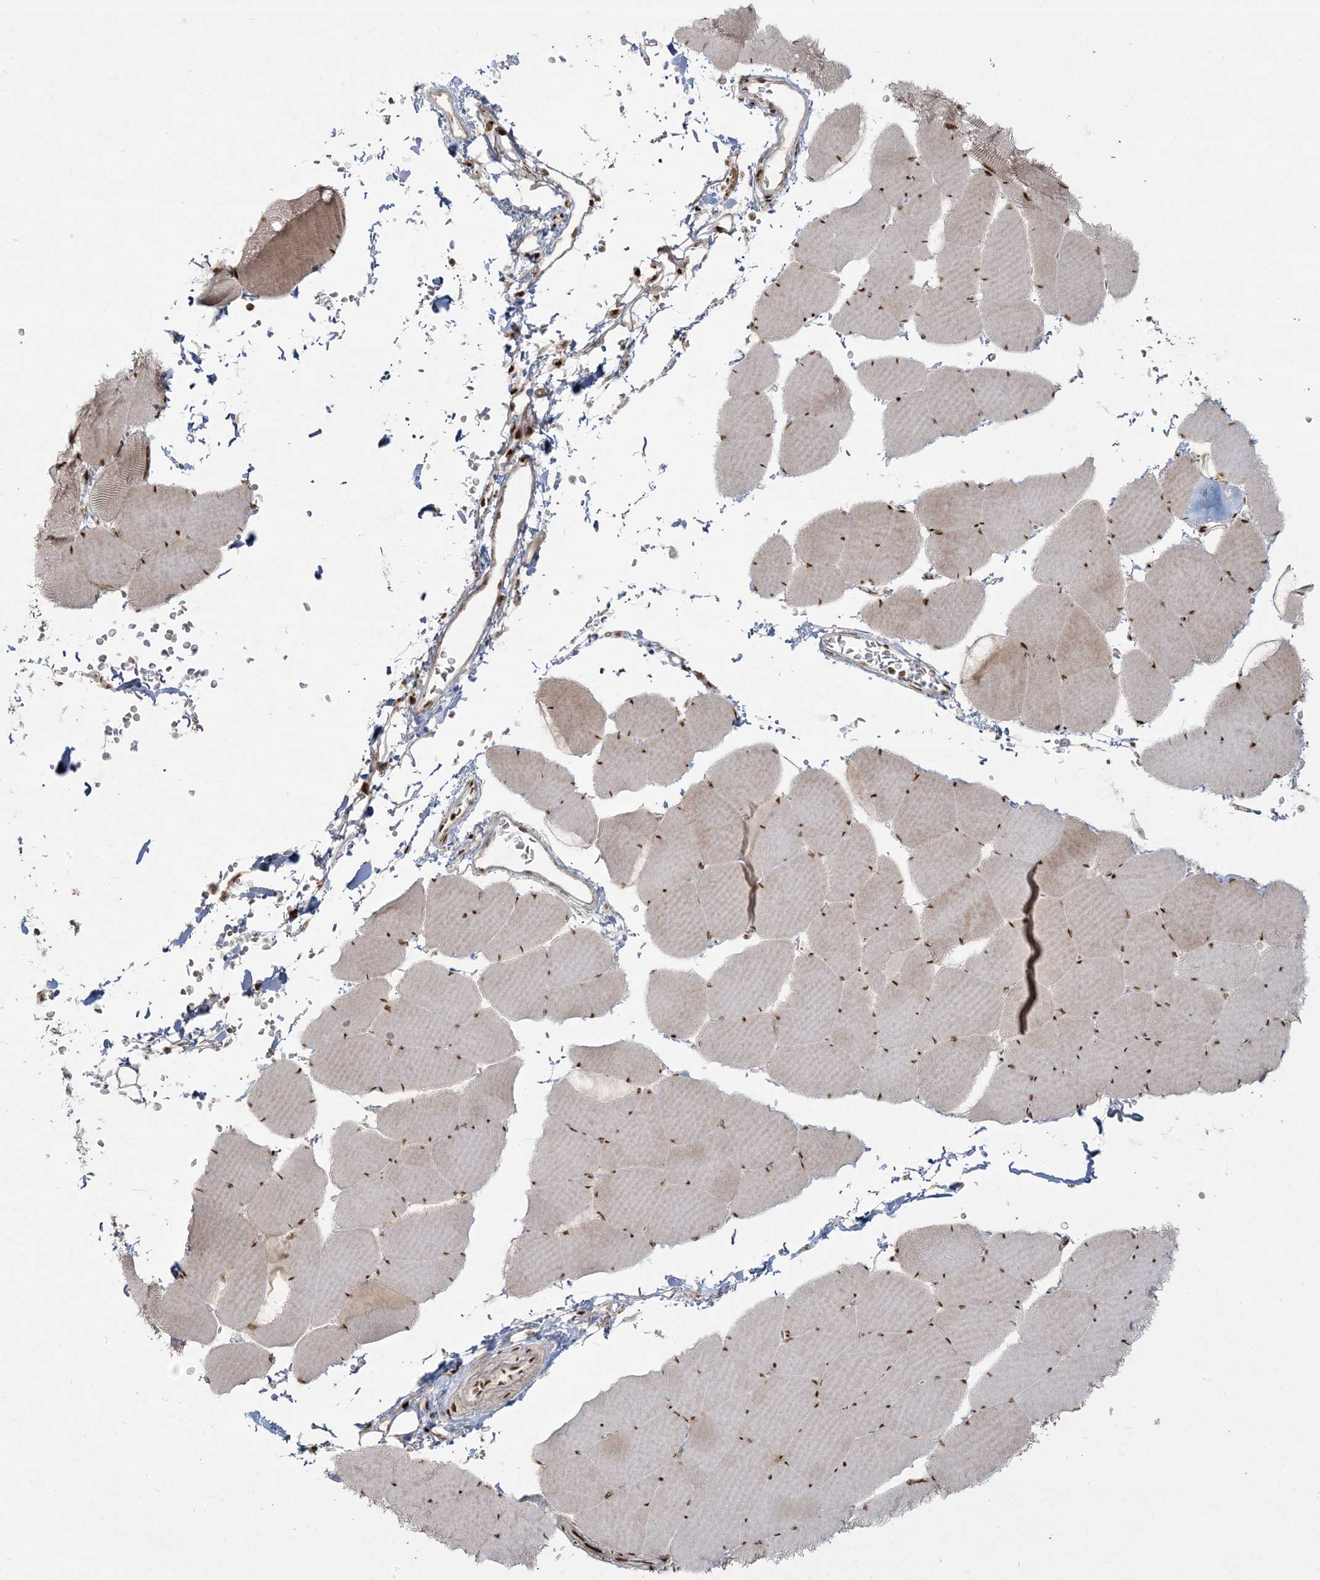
{"staining": {"intensity": "strong", "quantity": "25%-75%", "location": "cytoplasmic/membranous,nuclear"}, "tissue": "skeletal muscle", "cell_type": "Myocytes", "image_type": "normal", "snomed": [{"axis": "morphology", "description": "Normal tissue, NOS"}, {"axis": "topography", "description": "Skeletal muscle"}, {"axis": "topography", "description": "Head-Neck"}], "caption": "This image shows immunohistochemistry (IHC) staining of normal human skeletal muscle, with high strong cytoplasmic/membranous,nuclear staining in approximately 25%-75% of myocytes.", "gene": "RBM10", "patient": {"sex": "male", "age": 66}}